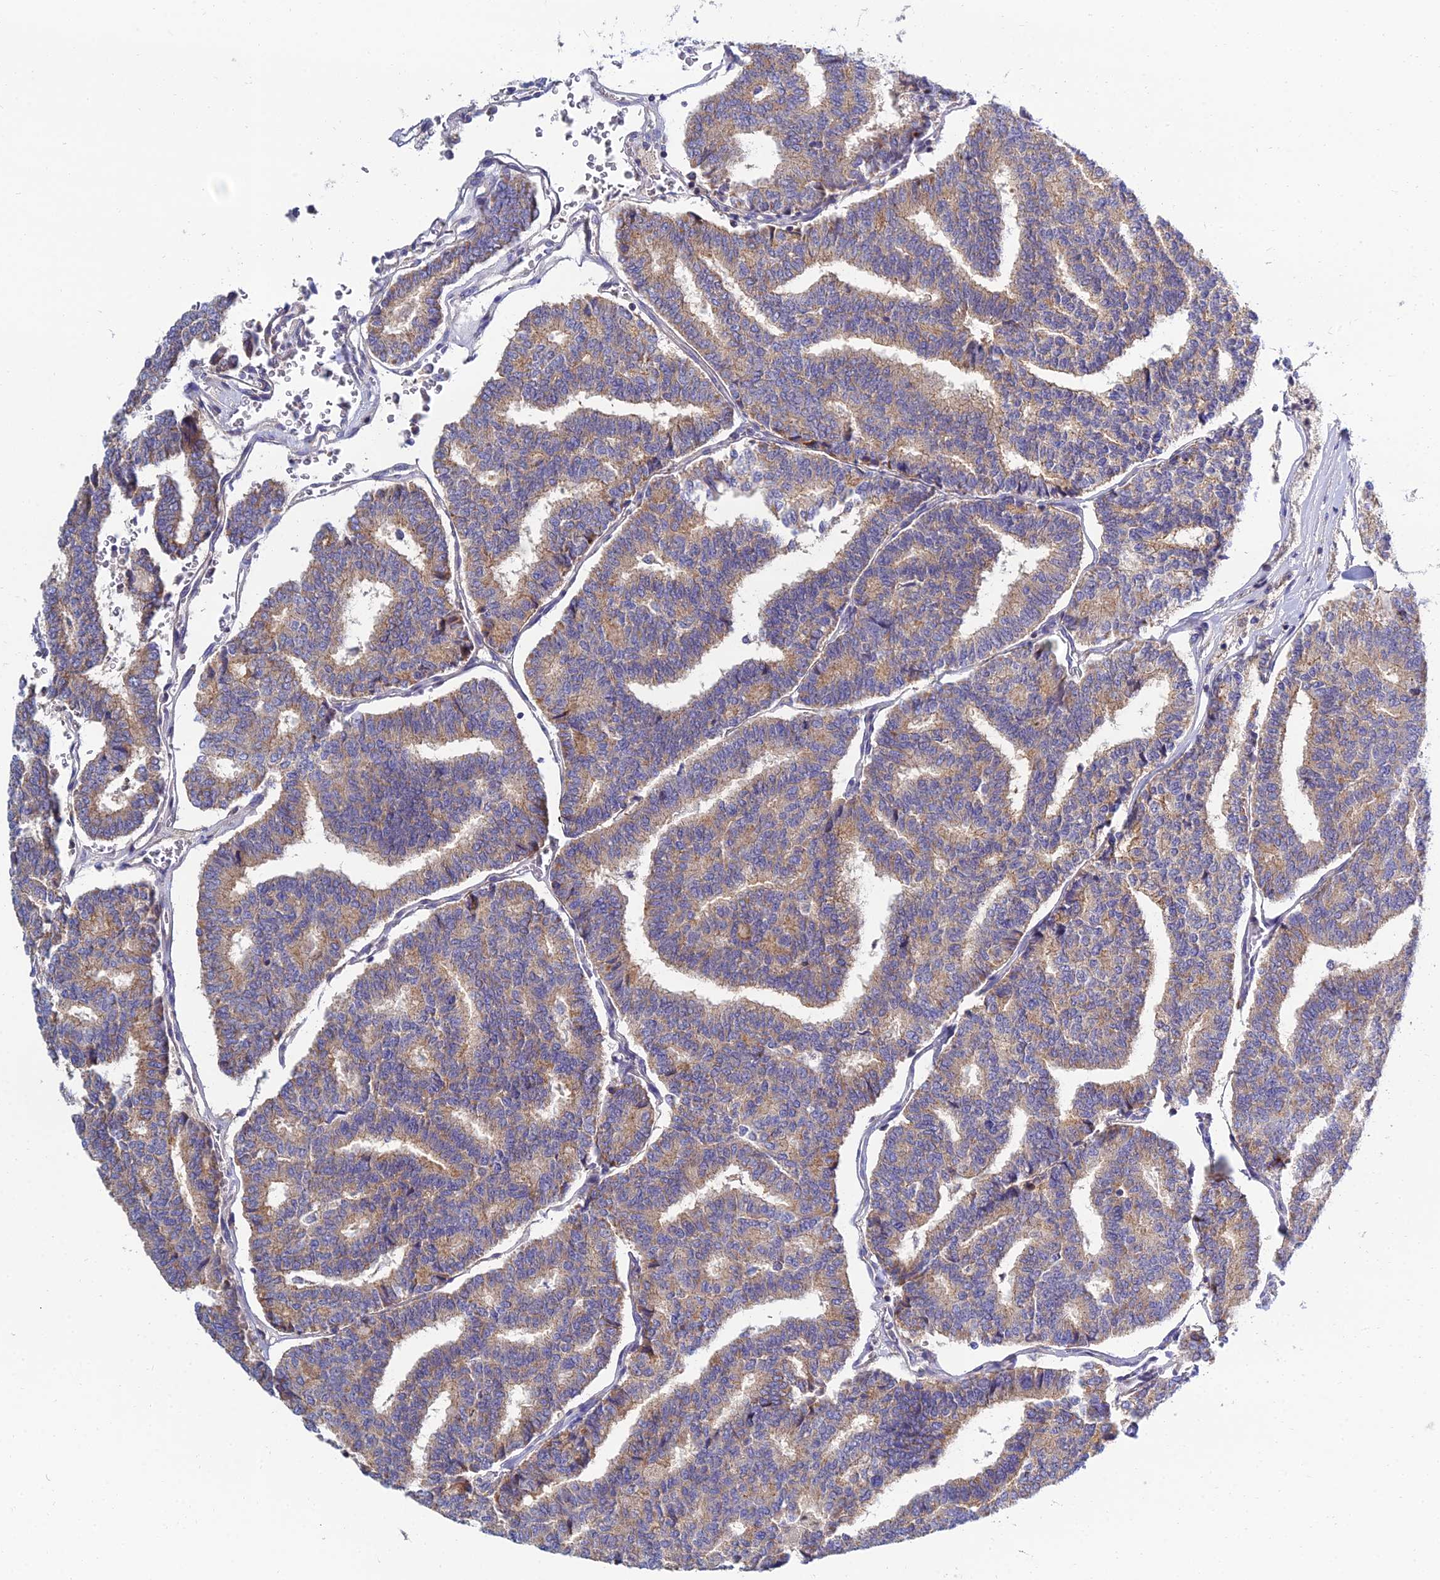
{"staining": {"intensity": "moderate", "quantity": "25%-75%", "location": "cytoplasmic/membranous"}, "tissue": "thyroid cancer", "cell_type": "Tumor cells", "image_type": "cancer", "snomed": [{"axis": "morphology", "description": "Papillary adenocarcinoma, NOS"}, {"axis": "topography", "description": "Thyroid gland"}], "caption": "This is an image of immunohistochemistry staining of papillary adenocarcinoma (thyroid), which shows moderate positivity in the cytoplasmic/membranous of tumor cells.", "gene": "NPY", "patient": {"sex": "female", "age": 35}}